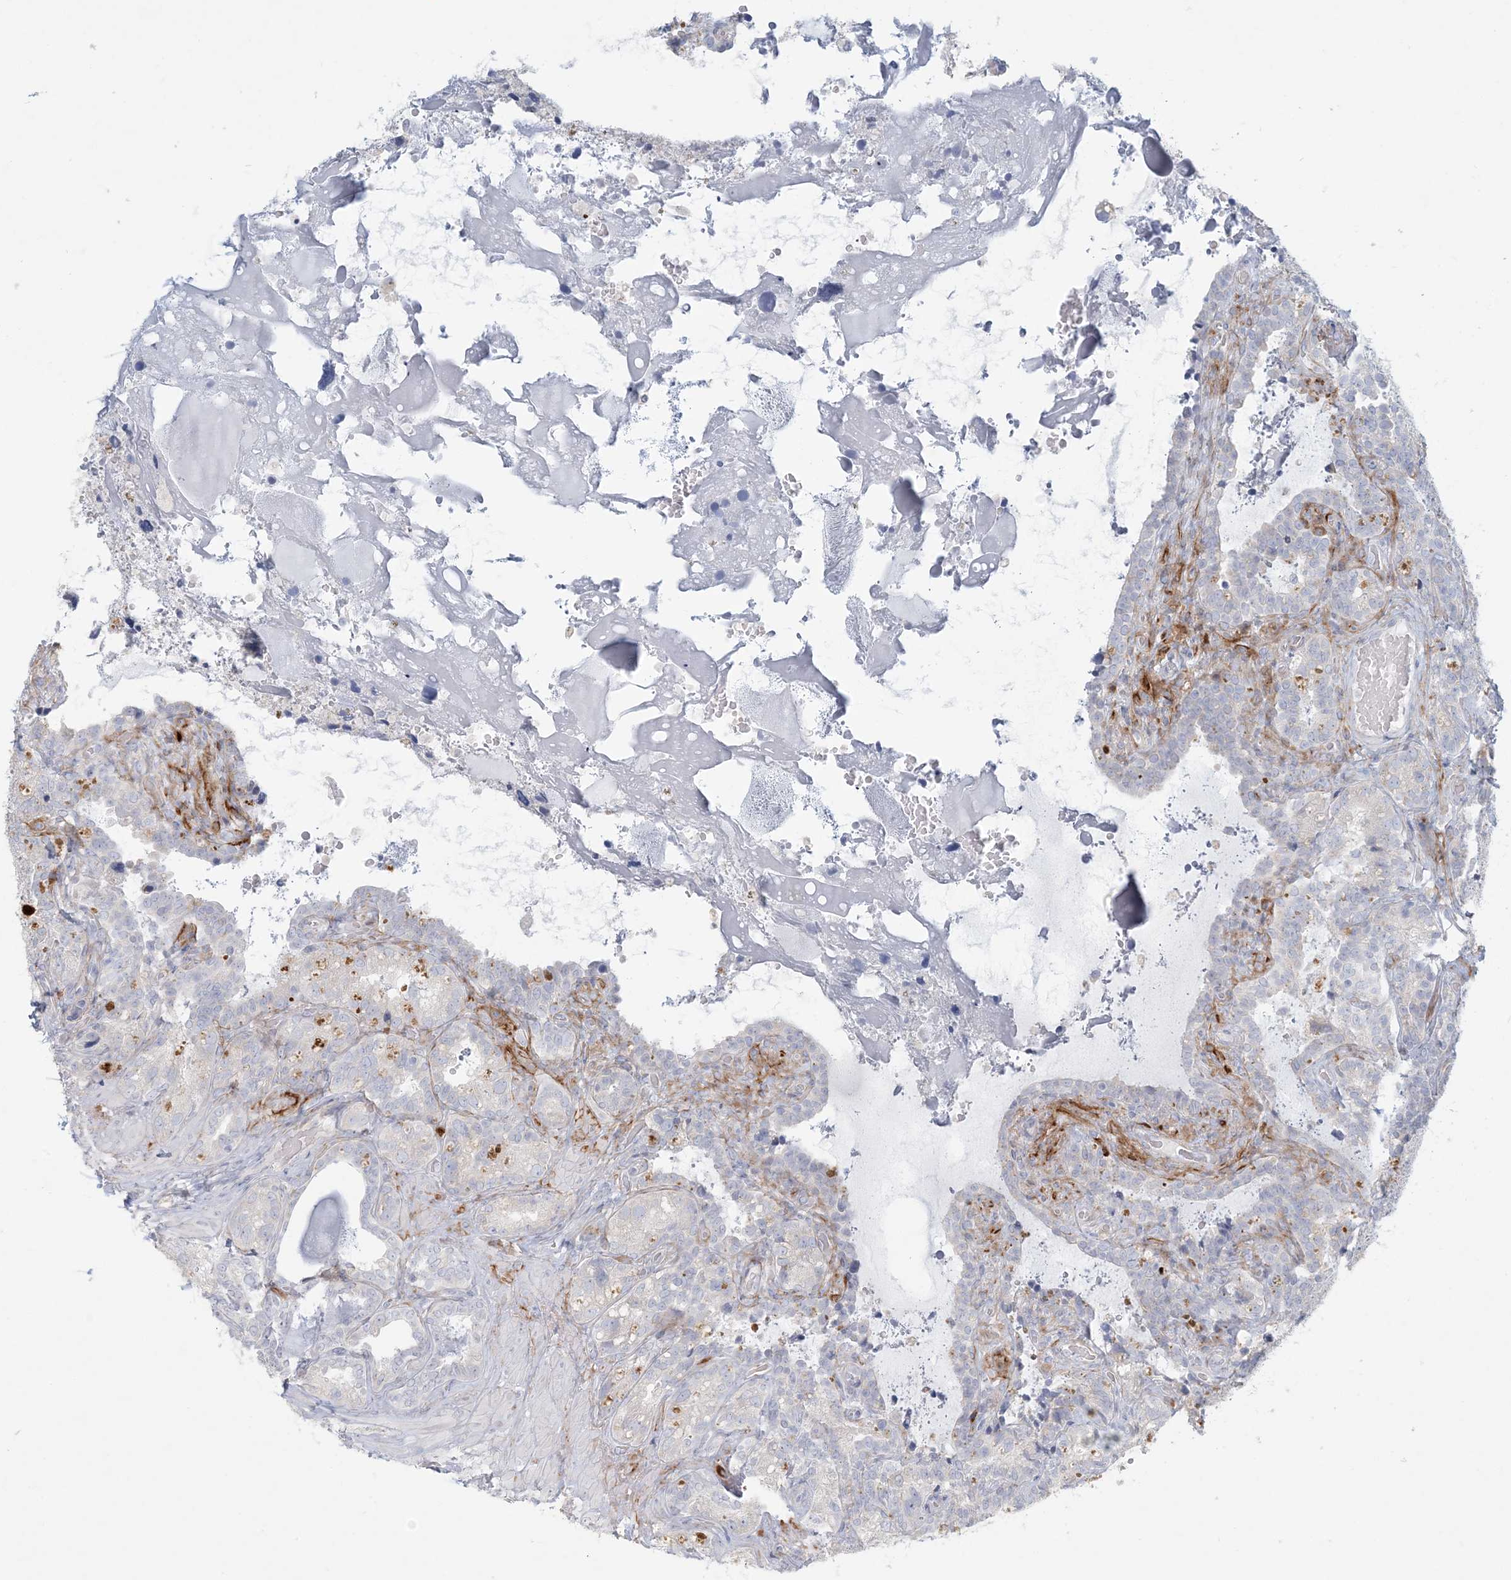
{"staining": {"intensity": "negative", "quantity": "none", "location": "none"}, "tissue": "seminal vesicle", "cell_type": "Glandular cells", "image_type": "normal", "snomed": [{"axis": "morphology", "description": "Normal tissue, NOS"}, {"axis": "topography", "description": "Seminal veicle"}, {"axis": "topography", "description": "Peripheral nerve tissue"}], "caption": "Immunohistochemistry photomicrograph of benign seminal vesicle stained for a protein (brown), which displays no positivity in glandular cells.", "gene": "ZNF385D", "patient": {"sex": "male", "age": 67}}